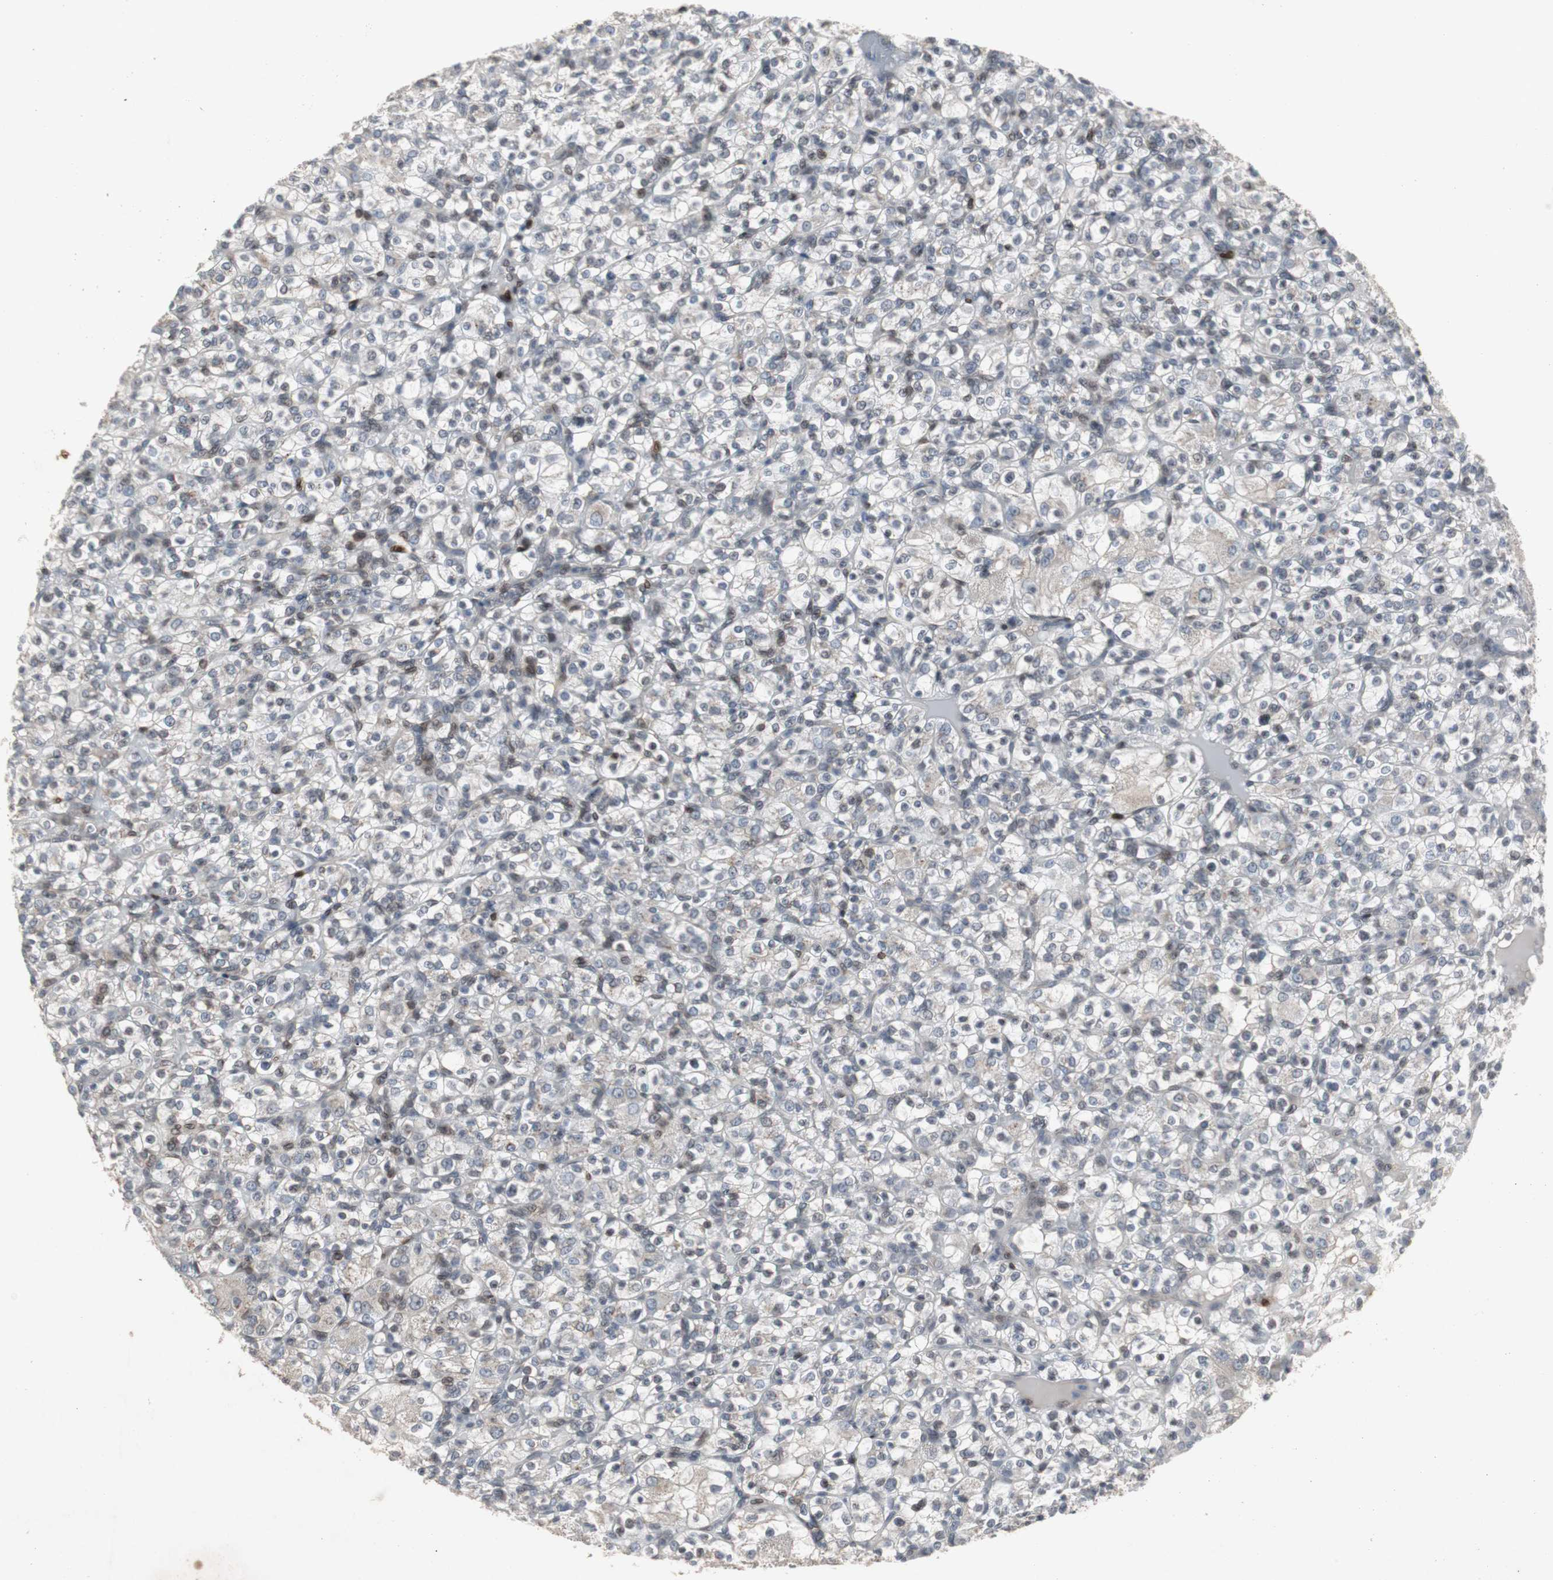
{"staining": {"intensity": "negative", "quantity": "none", "location": "none"}, "tissue": "renal cancer", "cell_type": "Tumor cells", "image_type": "cancer", "snomed": [{"axis": "morphology", "description": "Normal tissue, NOS"}, {"axis": "morphology", "description": "Adenocarcinoma, NOS"}, {"axis": "topography", "description": "Kidney"}], "caption": "Image shows no significant protein expression in tumor cells of renal cancer.", "gene": "ZNF396", "patient": {"sex": "female", "age": 72}}